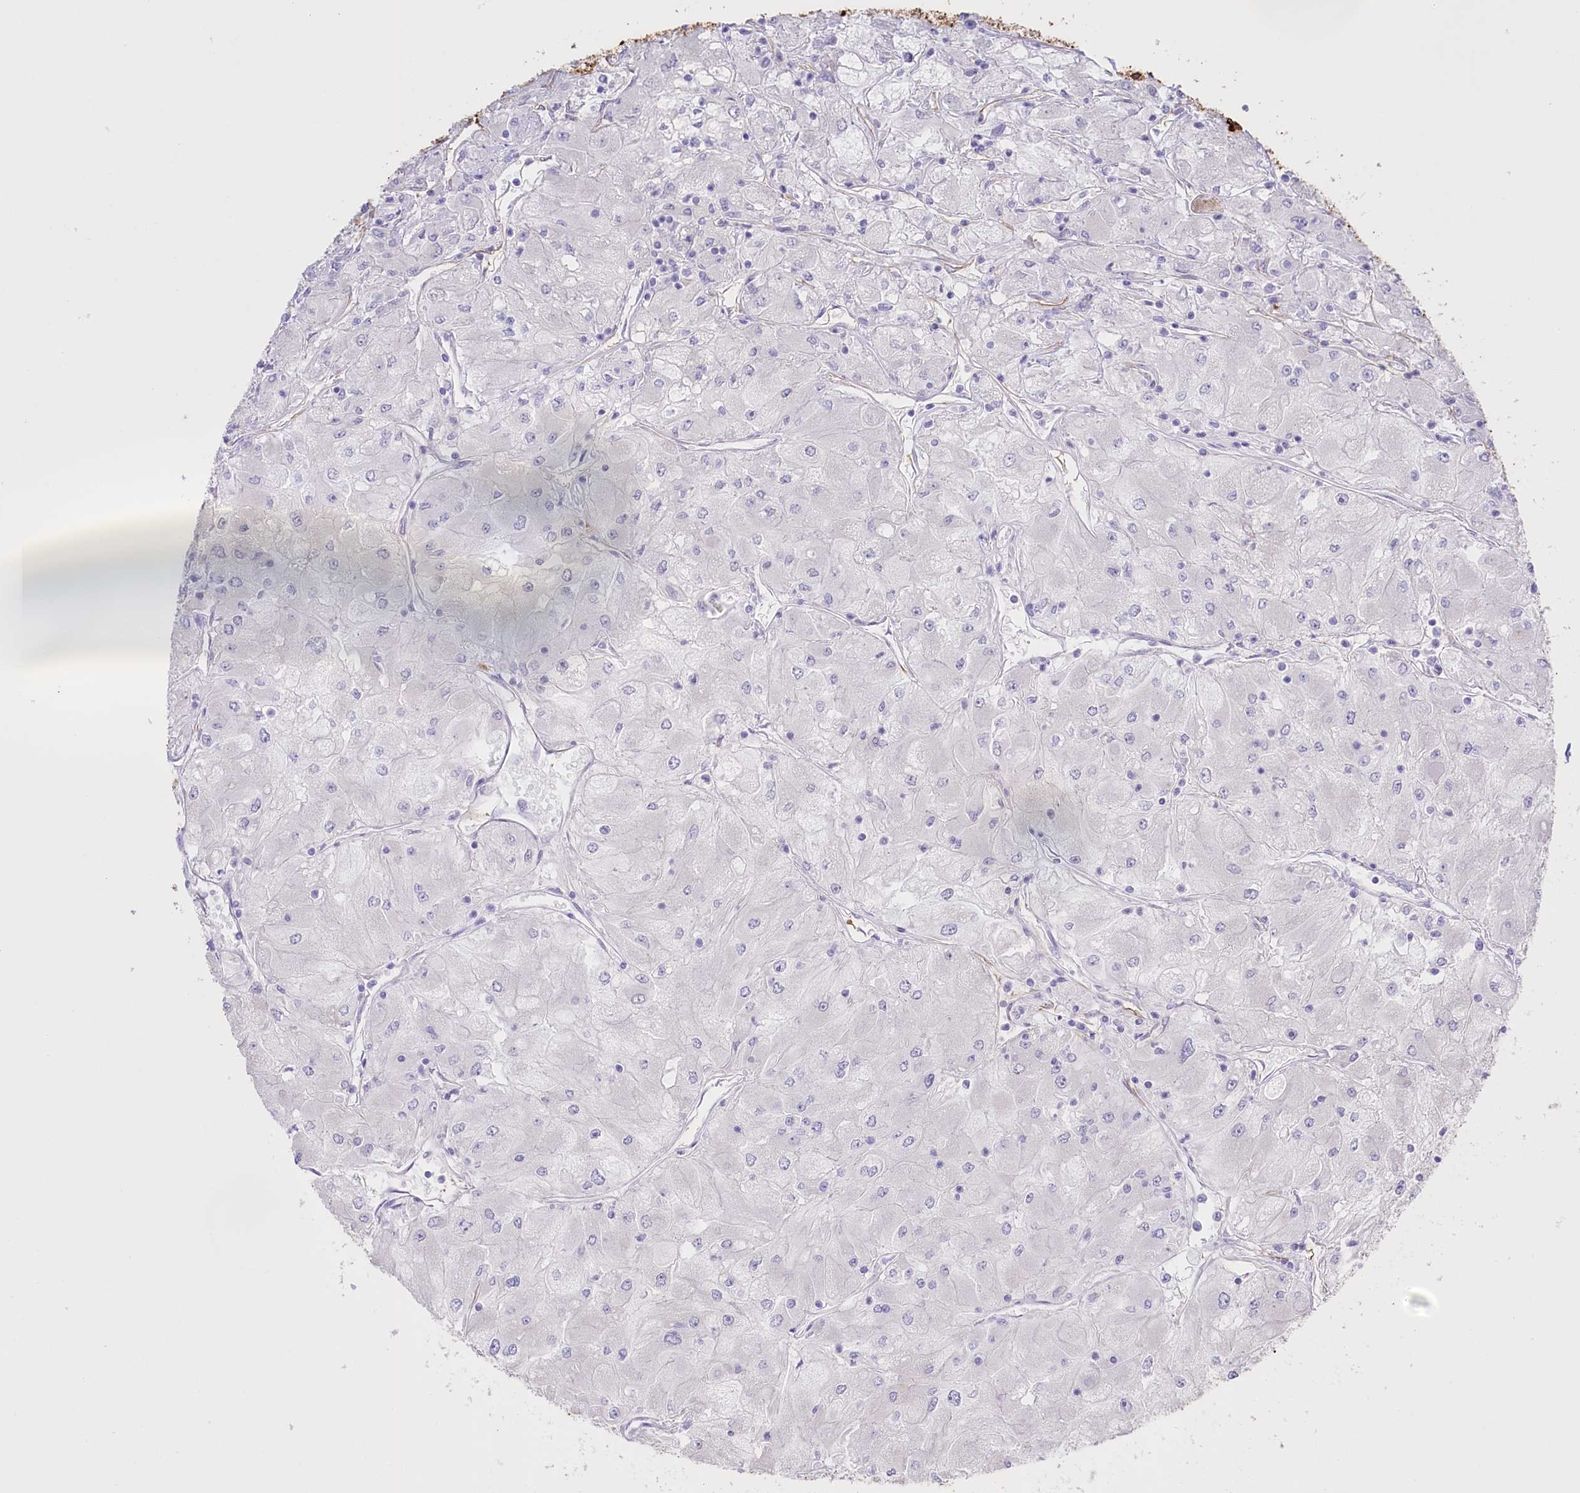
{"staining": {"intensity": "negative", "quantity": "none", "location": "none"}, "tissue": "renal cancer", "cell_type": "Tumor cells", "image_type": "cancer", "snomed": [{"axis": "morphology", "description": "Adenocarcinoma, NOS"}, {"axis": "topography", "description": "Kidney"}], "caption": "IHC image of adenocarcinoma (renal) stained for a protein (brown), which demonstrates no expression in tumor cells. (Stains: DAB (3,3'-diaminobenzidine) immunohistochemistry (IHC) with hematoxylin counter stain, Microscopy: brightfield microscopy at high magnification).", "gene": "SLC39A10", "patient": {"sex": "male", "age": 80}}